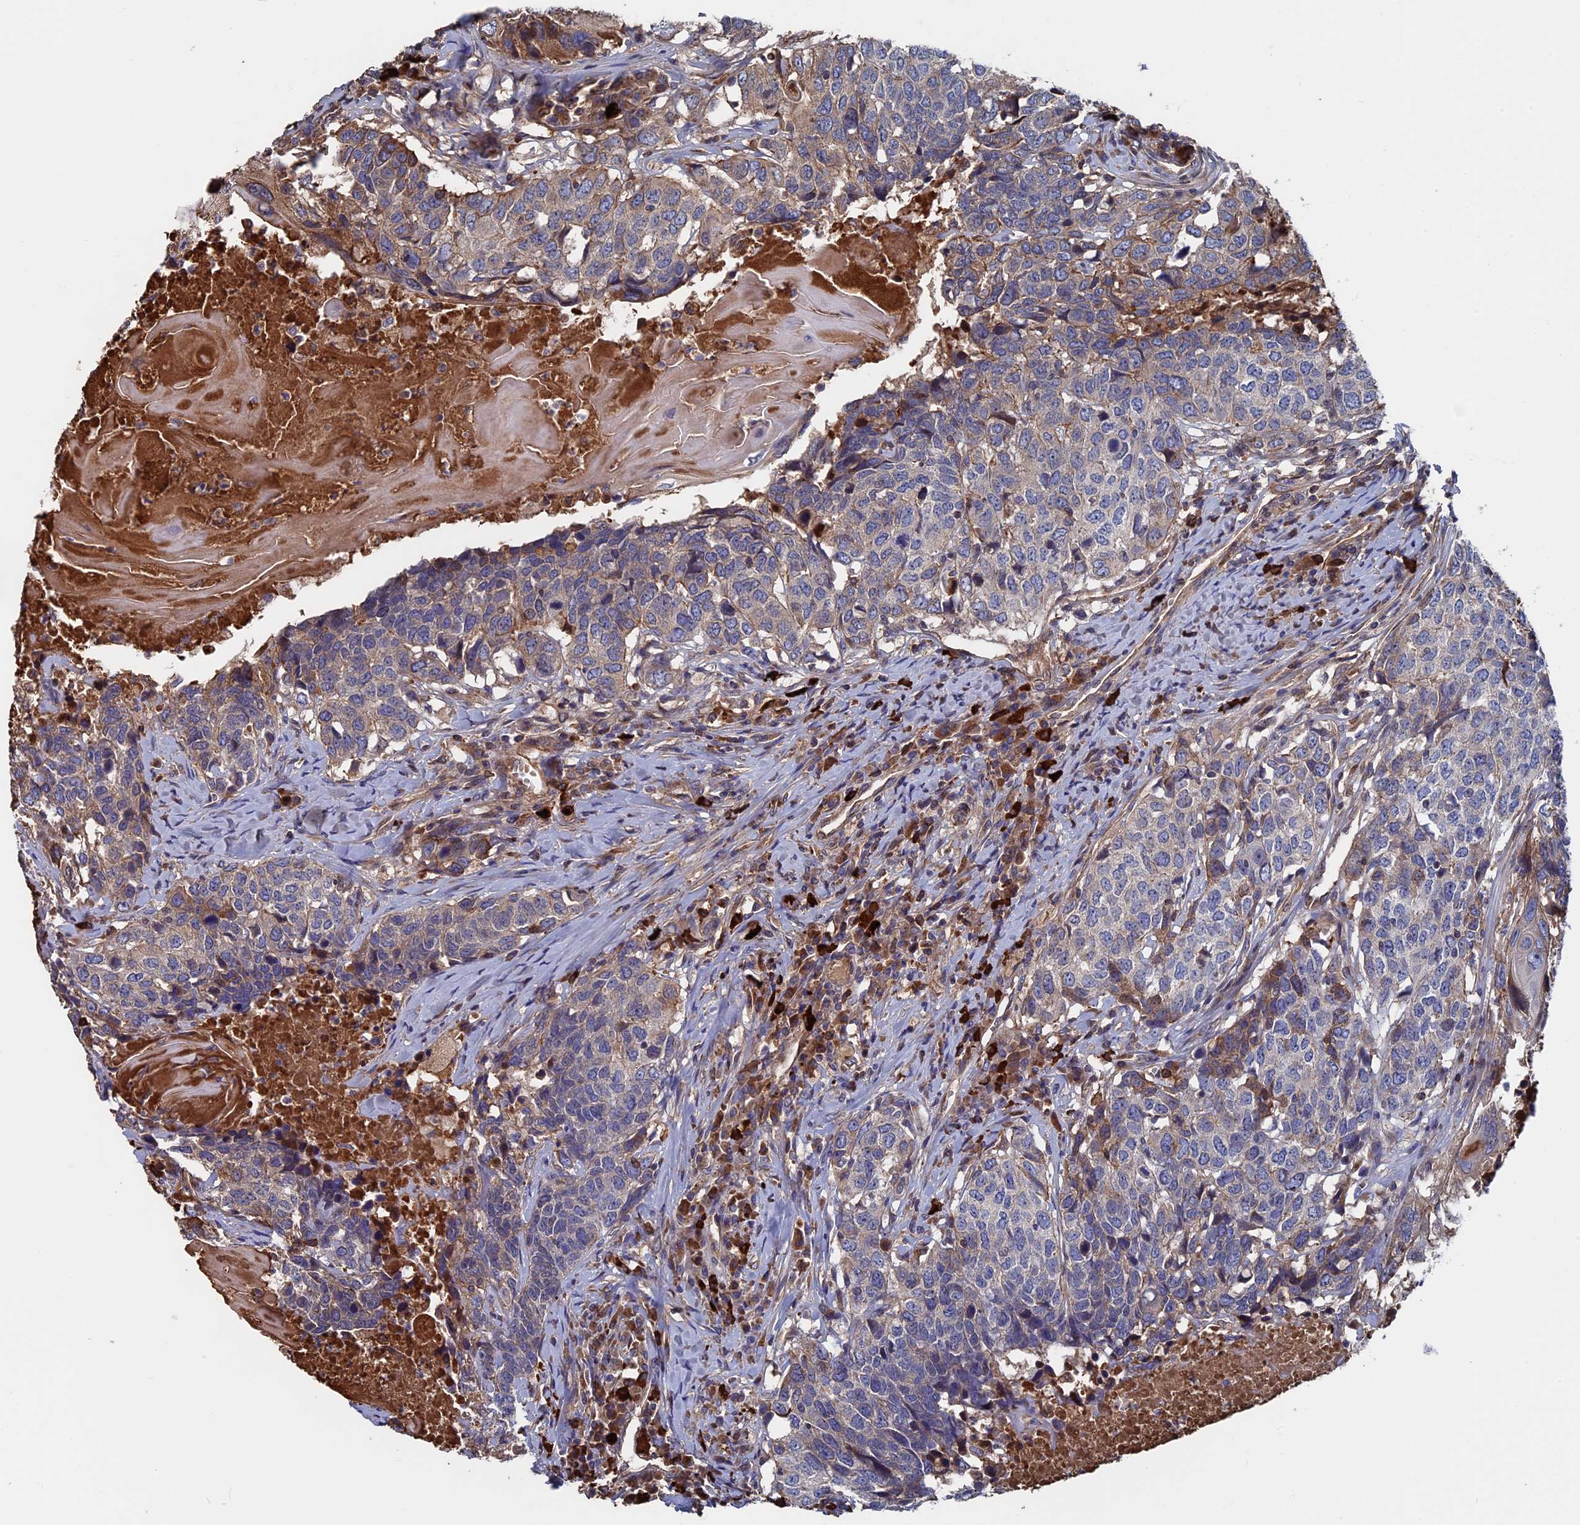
{"staining": {"intensity": "weak", "quantity": "<25%", "location": "cytoplasmic/membranous"}, "tissue": "head and neck cancer", "cell_type": "Tumor cells", "image_type": "cancer", "snomed": [{"axis": "morphology", "description": "Squamous cell carcinoma, NOS"}, {"axis": "topography", "description": "Head-Neck"}], "caption": "DAB immunohistochemical staining of head and neck squamous cell carcinoma reveals no significant staining in tumor cells.", "gene": "RPUSD1", "patient": {"sex": "male", "age": 66}}